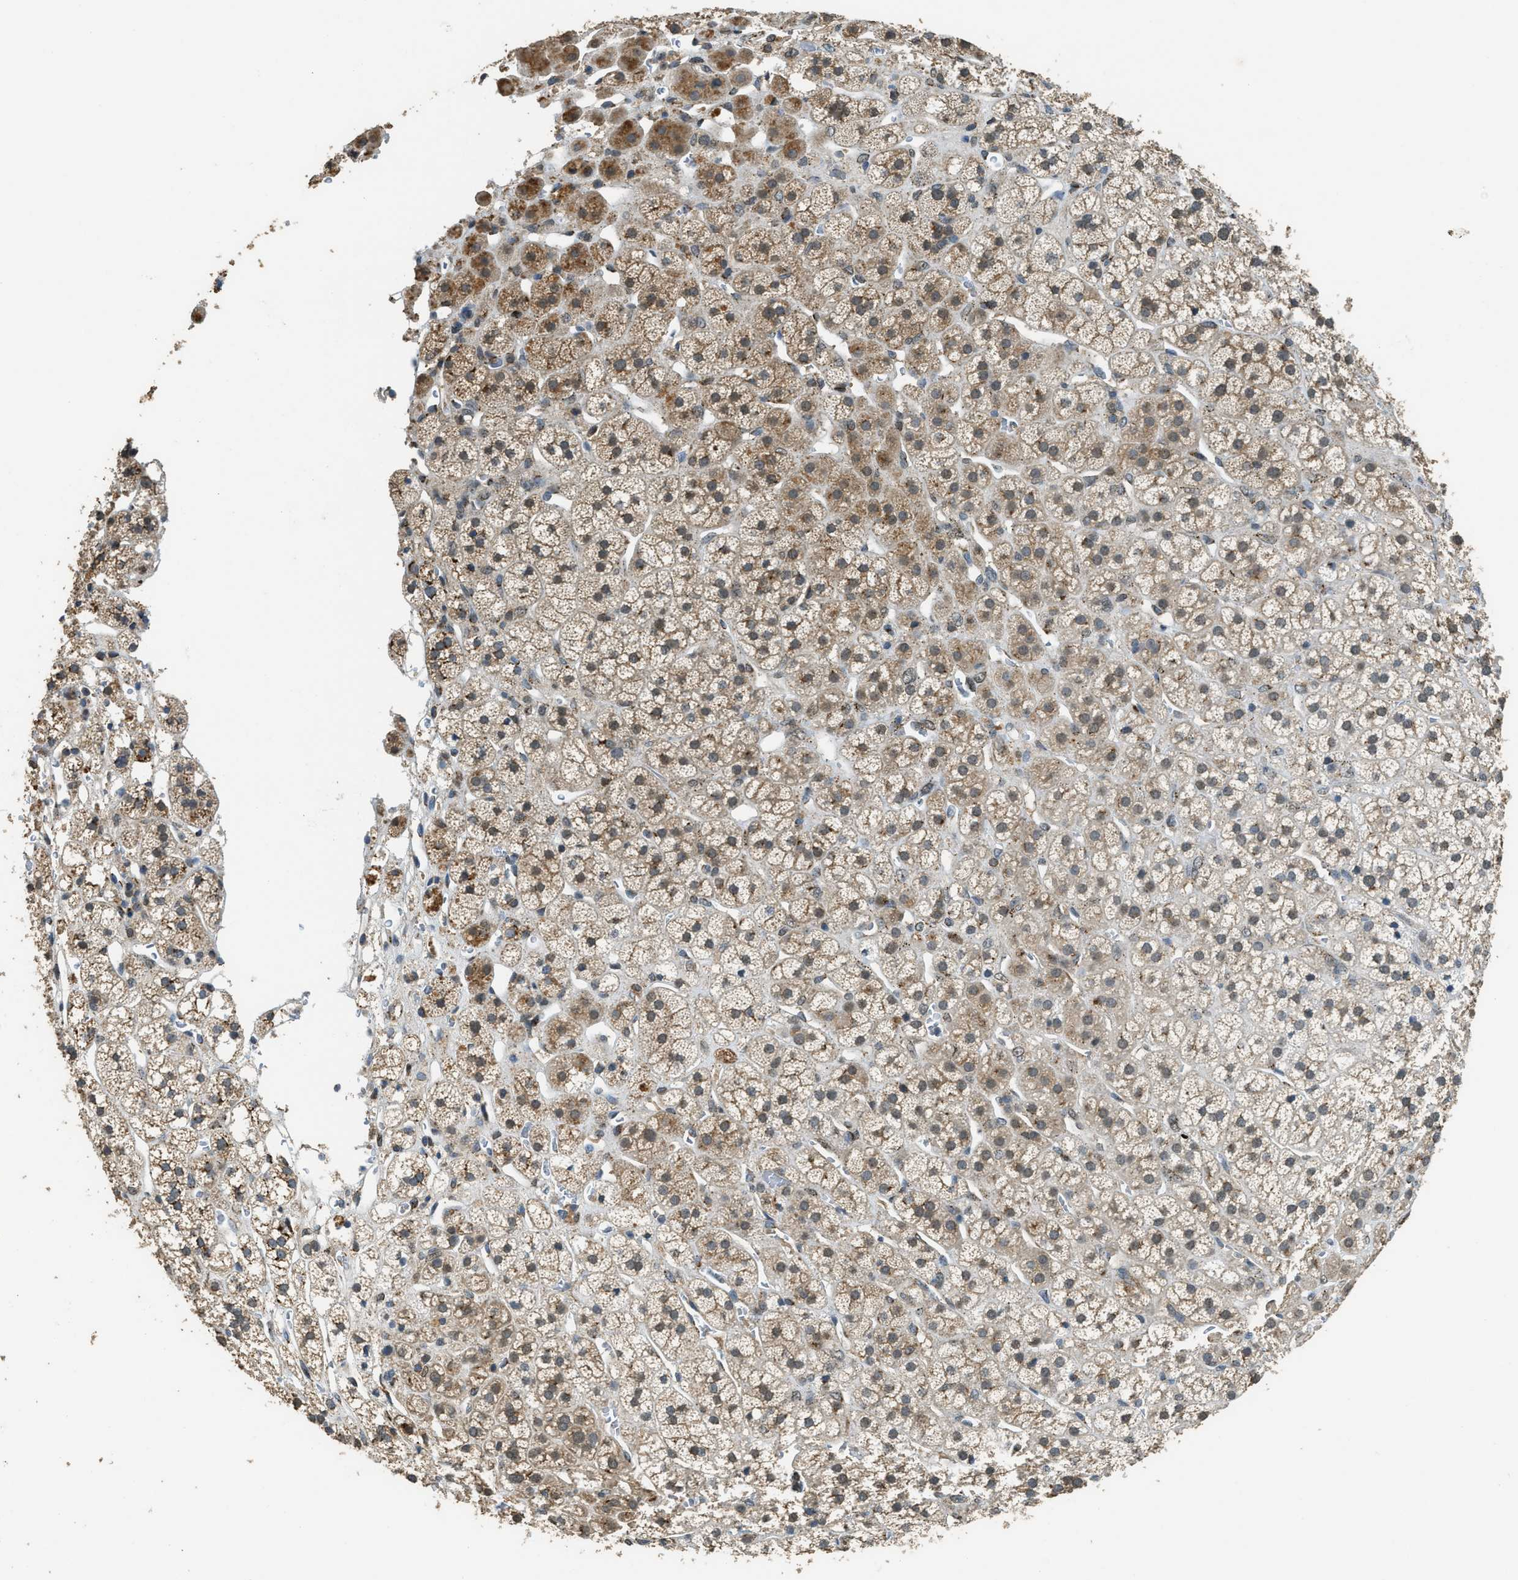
{"staining": {"intensity": "moderate", "quantity": ">75%", "location": "cytoplasmic/membranous,nuclear"}, "tissue": "adrenal gland", "cell_type": "Glandular cells", "image_type": "normal", "snomed": [{"axis": "morphology", "description": "Normal tissue, NOS"}, {"axis": "topography", "description": "Adrenal gland"}], "caption": "Immunohistochemistry (IHC) staining of unremarkable adrenal gland, which demonstrates medium levels of moderate cytoplasmic/membranous,nuclear staining in approximately >75% of glandular cells indicating moderate cytoplasmic/membranous,nuclear protein positivity. The staining was performed using DAB (3,3'-diaminobenzidine) (brown) for protein detection and nuclei were counterstained in hematoxylin (blue).", "gene": "IPO7", "patient": {"sex": "male", "age": 56}}